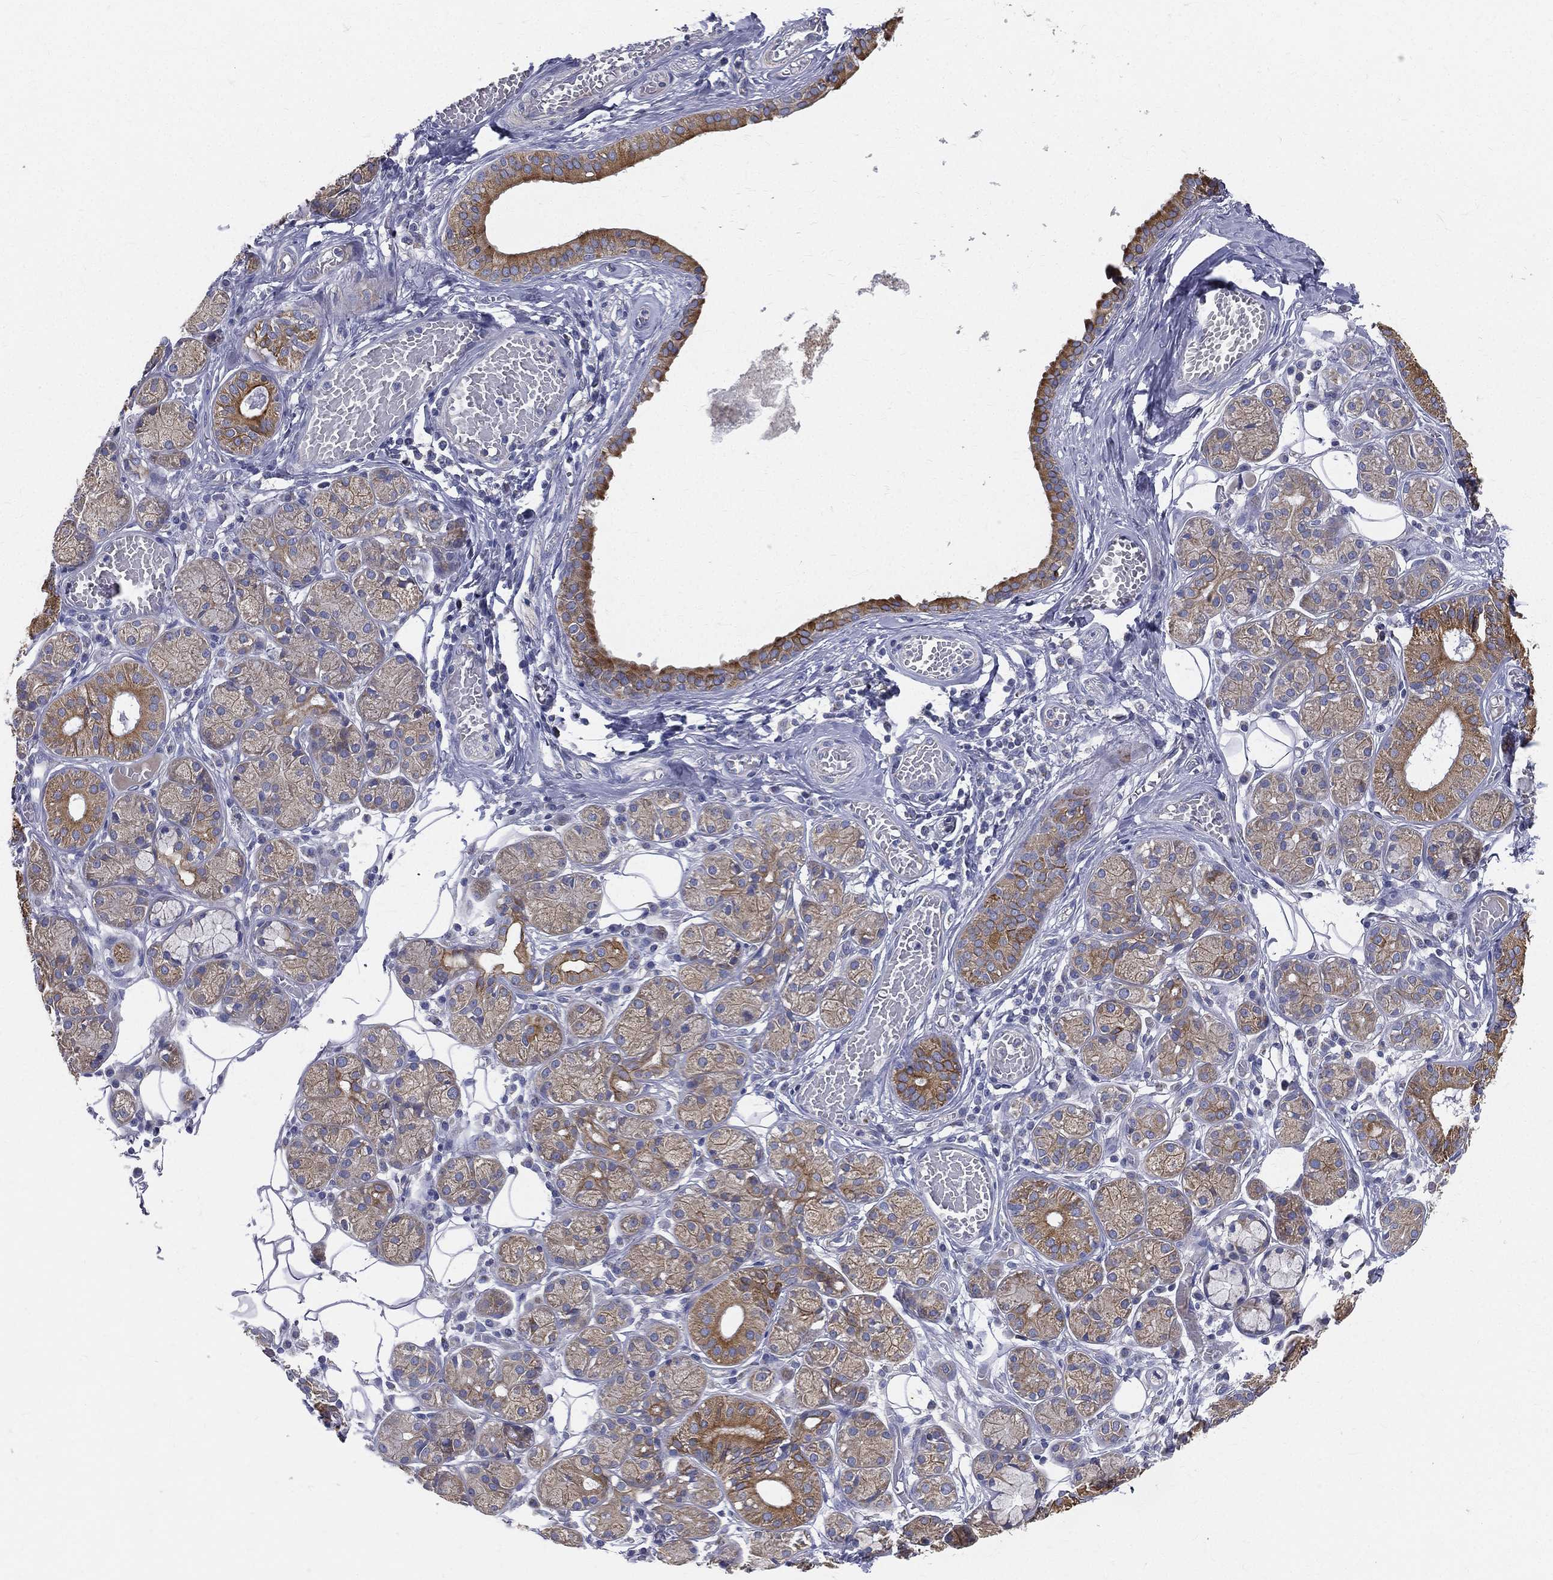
{"staining": {"intensity": "strong", "quantity": "<25%", "location": "cytoplasmic/membranous"}, "tissue": "salivary gland", "cell_type": "Glandular cells", "image_type": "normal", "snomed": [{"axis": "morphology", "description": "Normal tissue, NOS"}, {"axis": "topography", "description": "Salivary gland"}, {"axis": "topography", "description": "Peripheral nerve tissue"}], "caption": "High-power microscopy captured an immunohistochemistry (IHC) histopathology image of benign salivary gland, revealing strong cytoplasmic/membranous expression in approximately <25% of glandular cells. The staining was performed using DAB (3,3'-diaminobenzidine), with brown indicating positive protein expression. Nuclei are stained blue with hematoxylin.", "gene": "PWWP3A", "patient": {"sex": "male", "age": 71}}